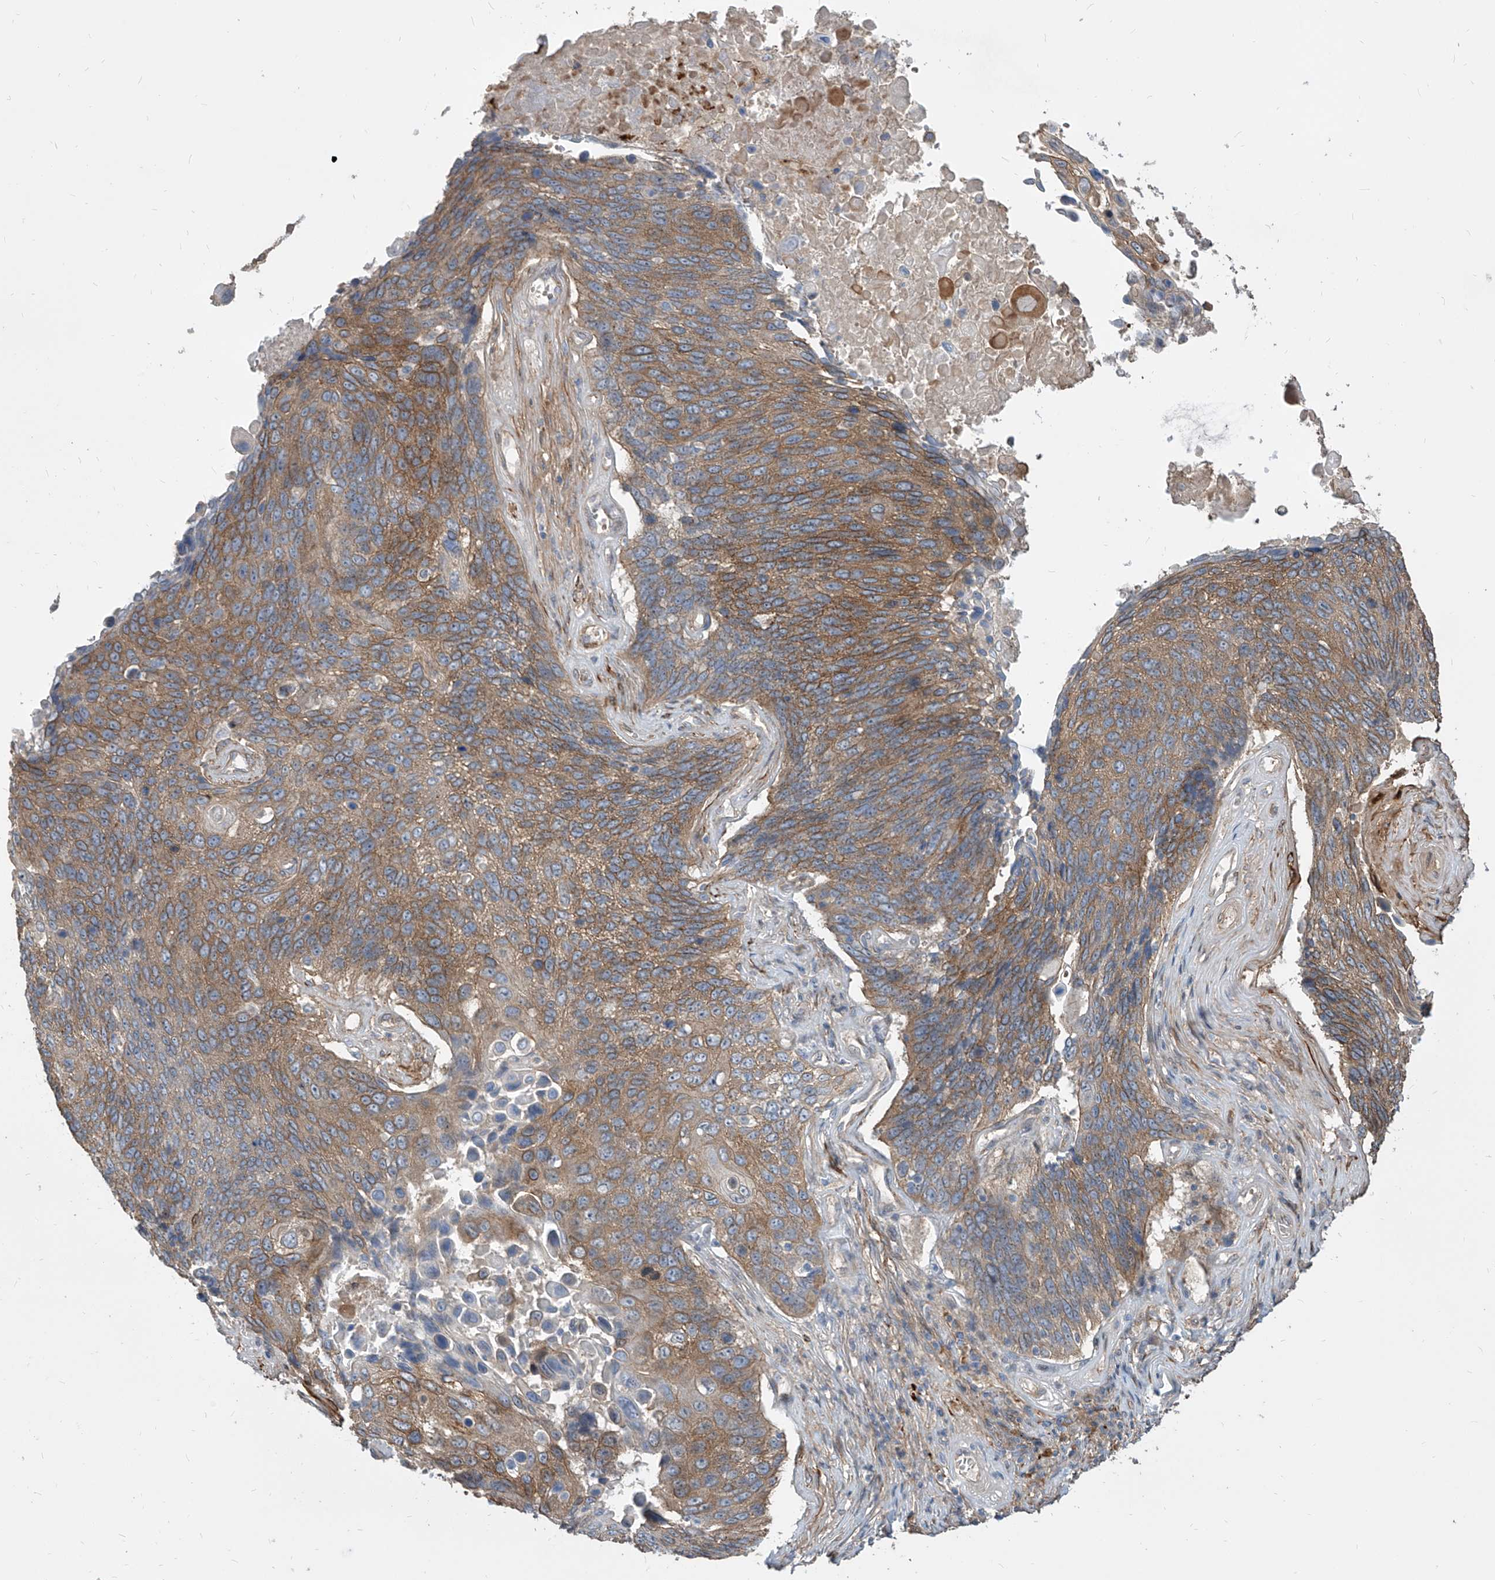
{"staining": {"intensity": "moderate", "quantity": ">75%", "location": "cytoplasmic/membranous"}, "tissue": "lung cancer", "cell_type": "Tumor cells", "image_type": "cancer", "snomed": [{"axis": "morphology", "description": "Squamous cell carcinoma, NOS"}, {"axis": "topography", "description": "Lung"}], "caption": "Lung cancer (squamous cell carcinoma) stained with a brown dye displays moderate cytoplasmic/membranous positive expression in about >75% of tumor cells.", "gene": "FAM83B", "patient": {"sex": "male", "age": 66}}